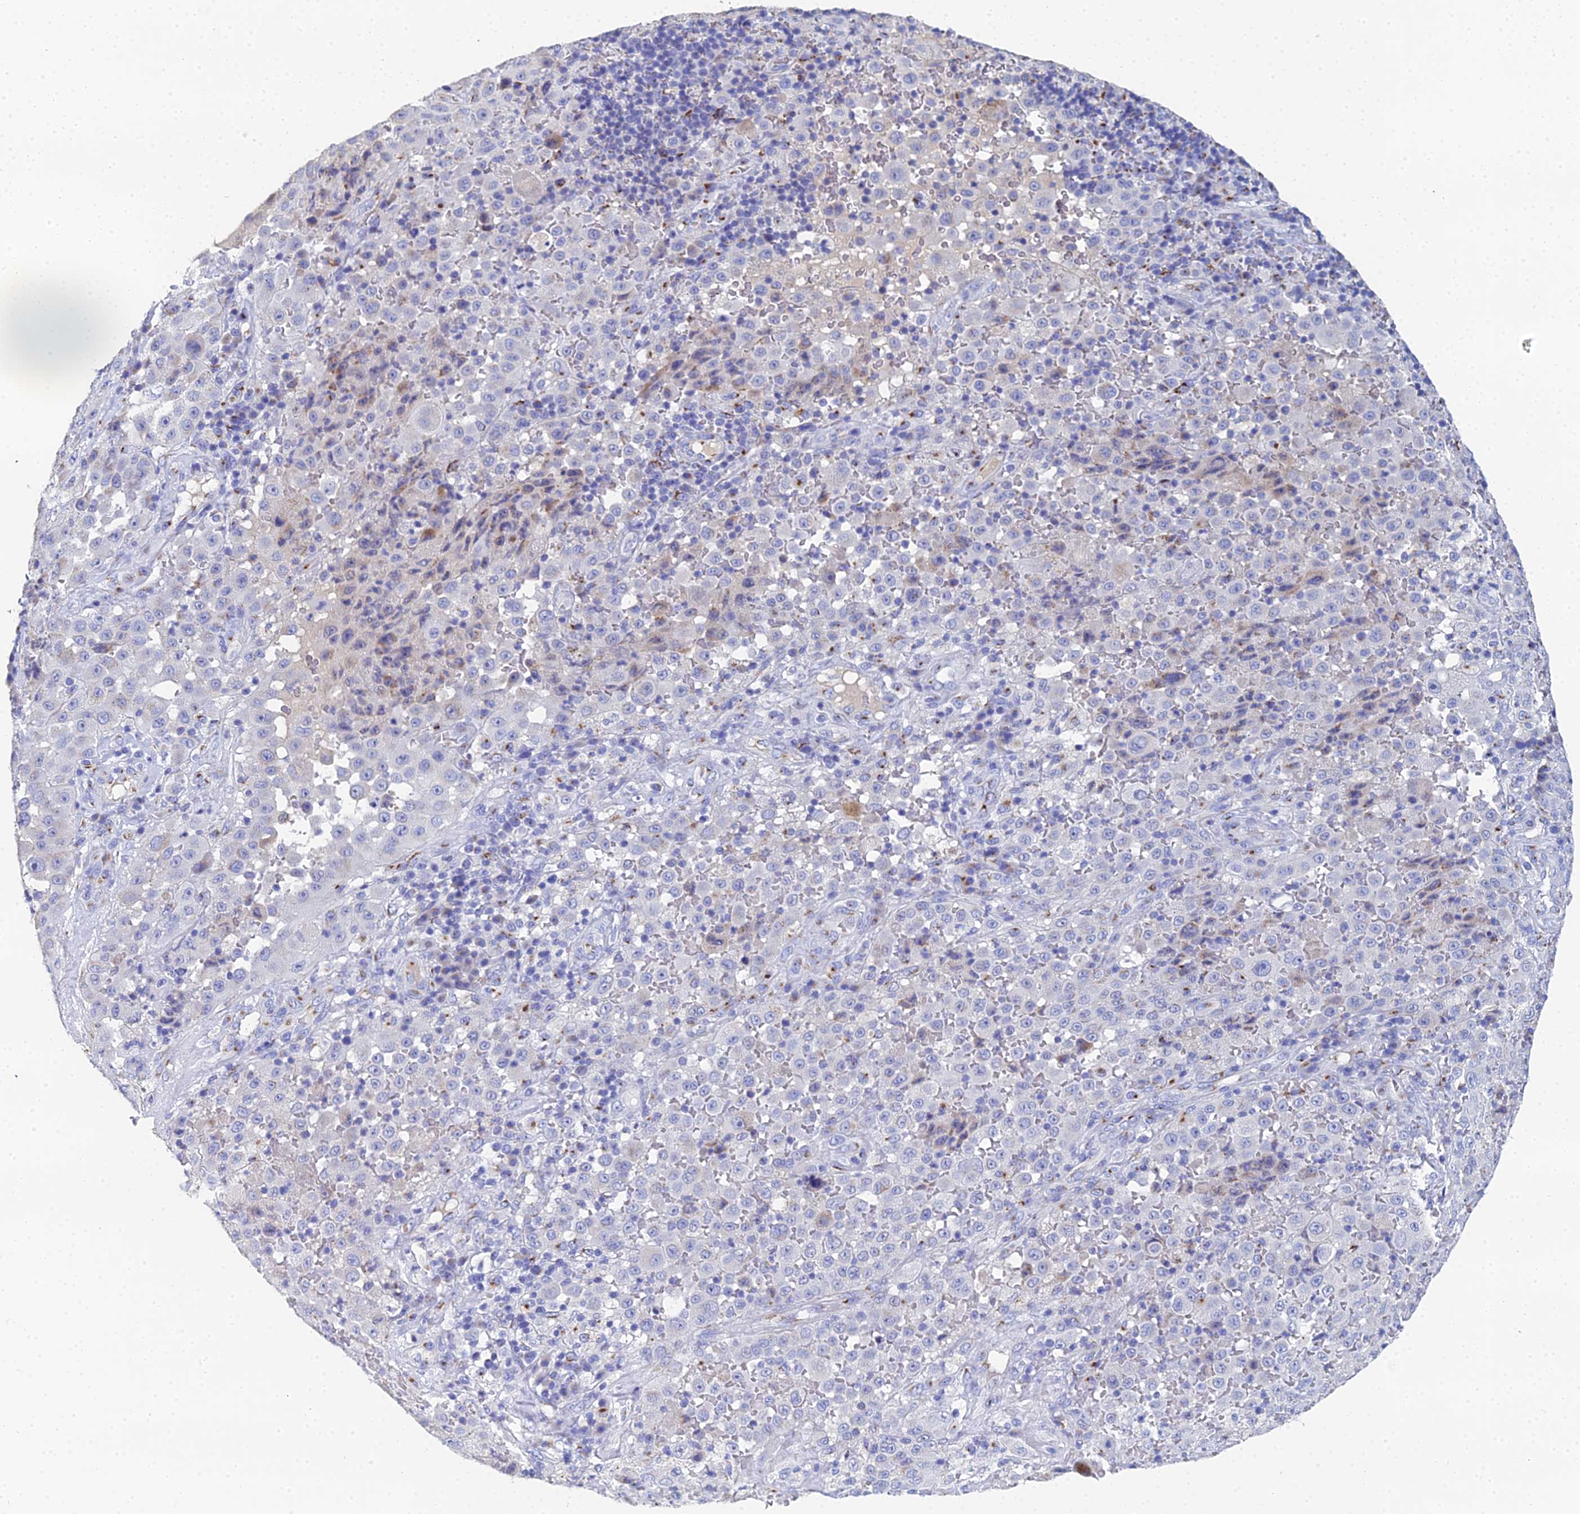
{"staining": {"intensity": "moderate", "quantity": "<25%", "location": "cytoplasmic/membranous"}, "tissue": "melanoma", "cell_type": "Tumor cells", "image_type": "cancer", "snomed": [{"axis": "morphology", "description": "Malignant melanoma, Metastatic site"}, {"axis": "topography", "description": "Lymph node"}], "caption": "Tumor cells show moderate cytoplasmic/membranous staining in about <25% of cells in melanoma. (IHC, brightfield microscopy, high magnification).", "gene": "ENSG00000268674", "patient": {"sex": "male", "age": 62}}